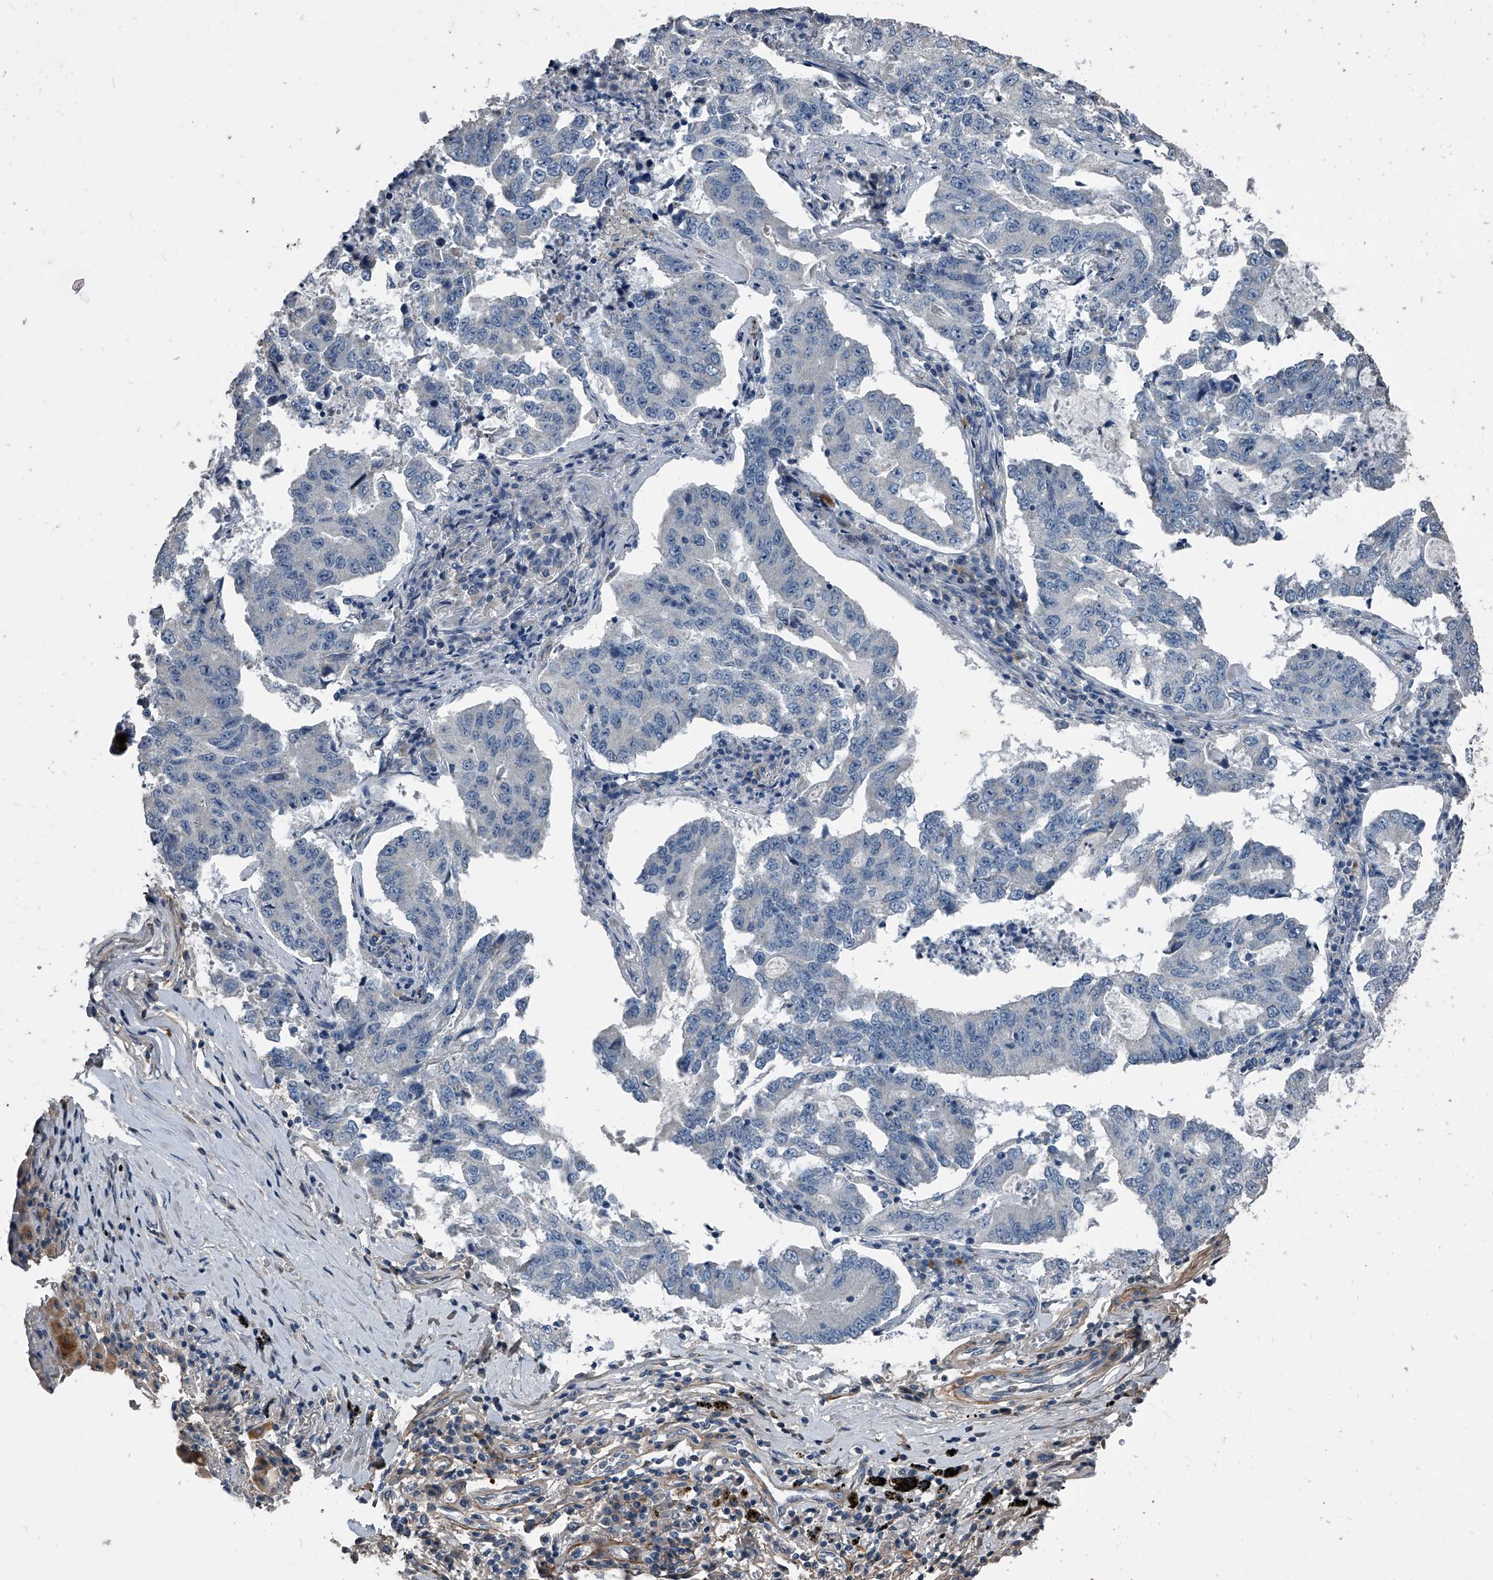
{"staining": {"intensity": "negative", "quantity": "none", "location": "none"}, "tissue": "lung cancer", "cell_type": "Tumor cells", "image_type": "cancer", "snomed": [{"axis": "morphology", "description": "Adenocarcinoma, NOS"}, {"axis": "topography", "description": "Lung"}], "caption": "This is a histopathology image of immunohistochemistry staining of lung adenocarcinoma, which shows no positivity in tumor cells. (DAB IHC visualized using brightfield microscopy, high magnification).", "gene": "PHACTR1", "patient": {"sex": "female", "age": 51}}